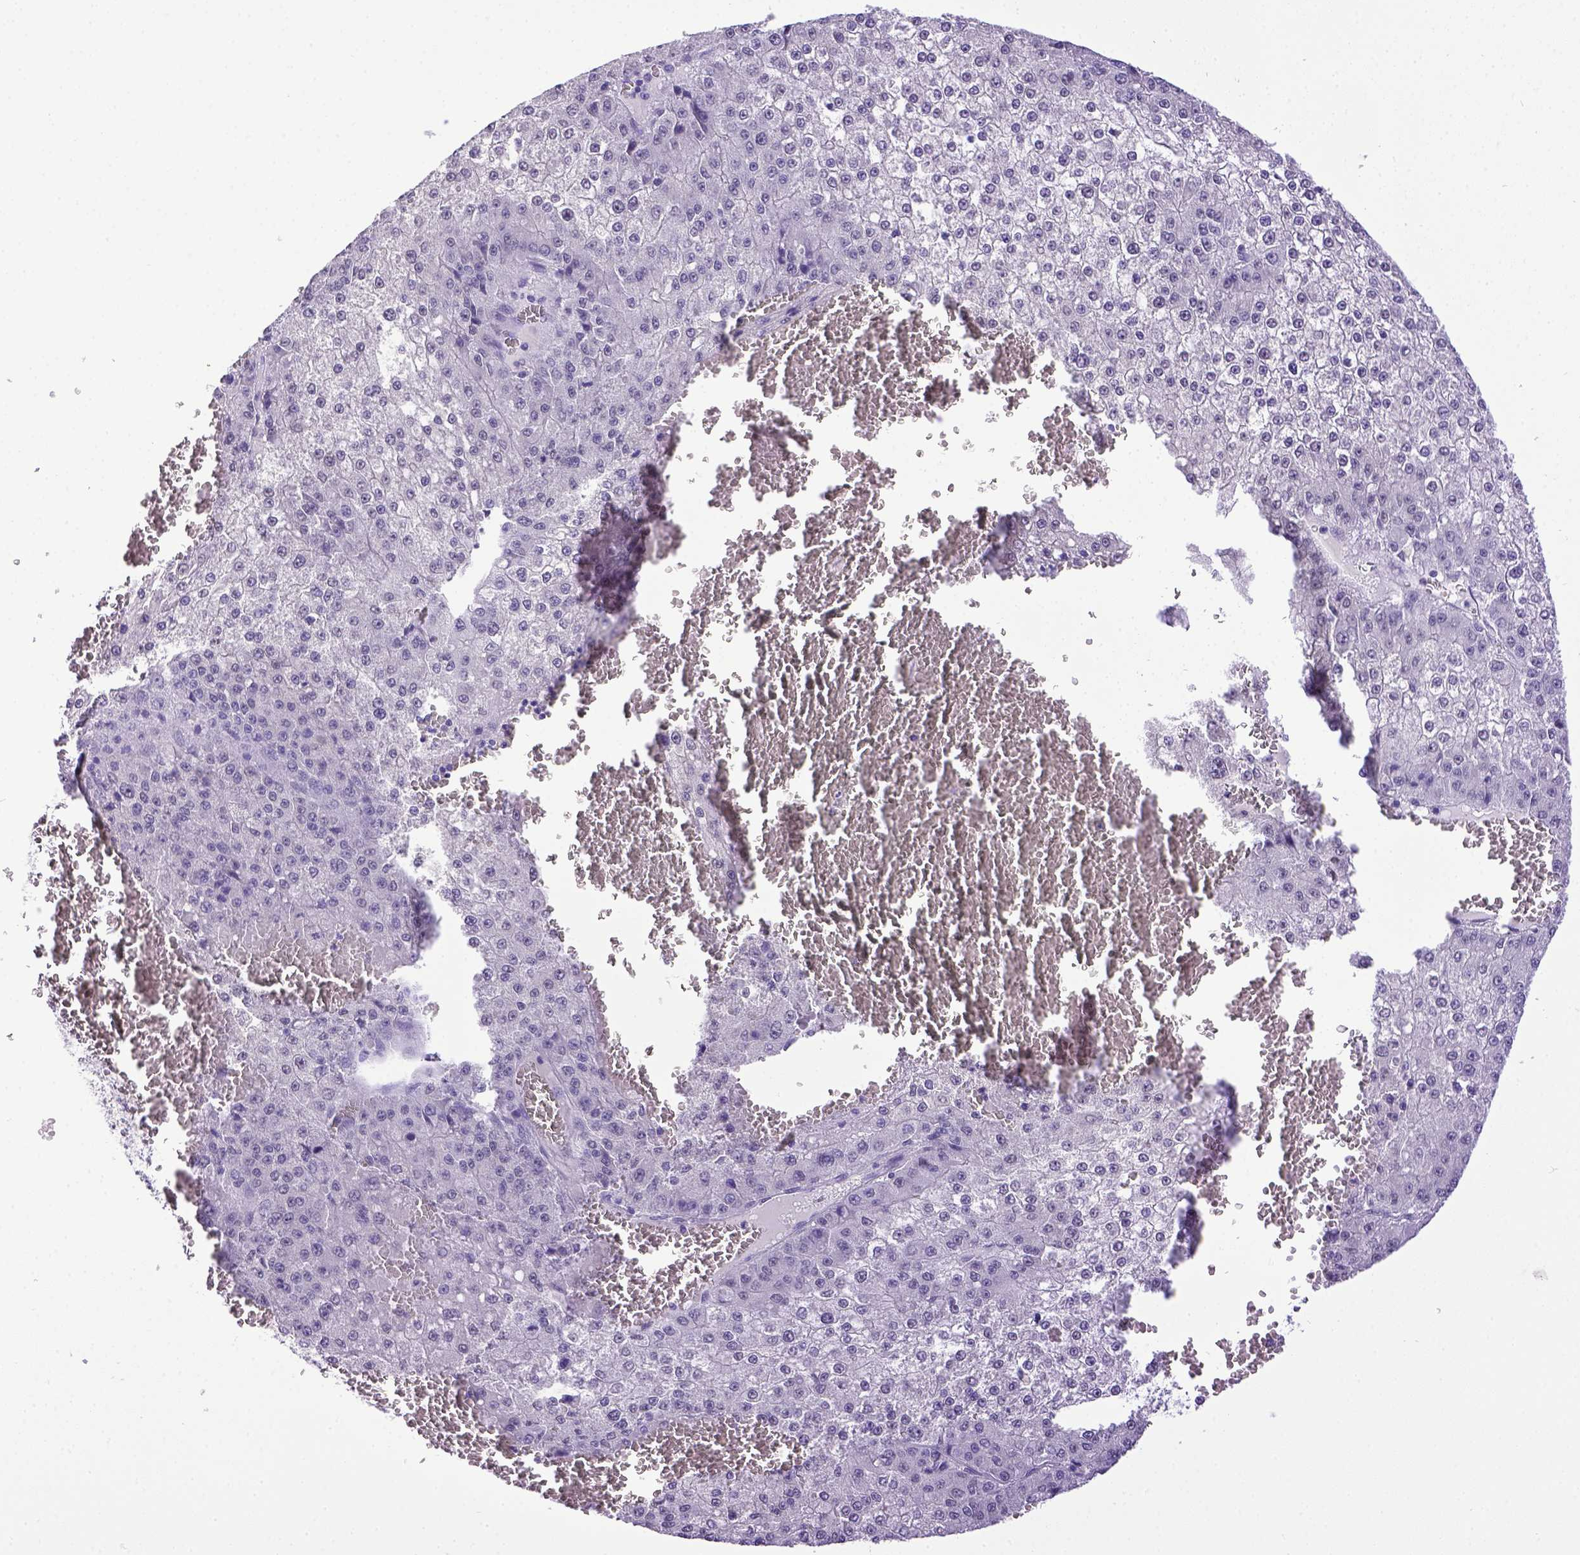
{"staining": {"intensity": "negative", "quantity": "none", "location": "none"}, "tissue": "liver cancer", "cell_type": "Tumor cells", "image_type": "cancer", "snomed": [{"axis": "morphology", "description": "Carcinoma, Hepatocellular, NOS"}, {"axis": "topography", "description": "Liver"}], "caption": "High magnification brightfield microscopy of hepatocellular carcinoma (liver) stained with DAB (3,3'-diaminobenzidine) (brown) and counterstained with hematoxylin (blue): tumor cells show no significant positivity.", "gene": "ESR1", "patient": {"sex": "female", "age": 73}}